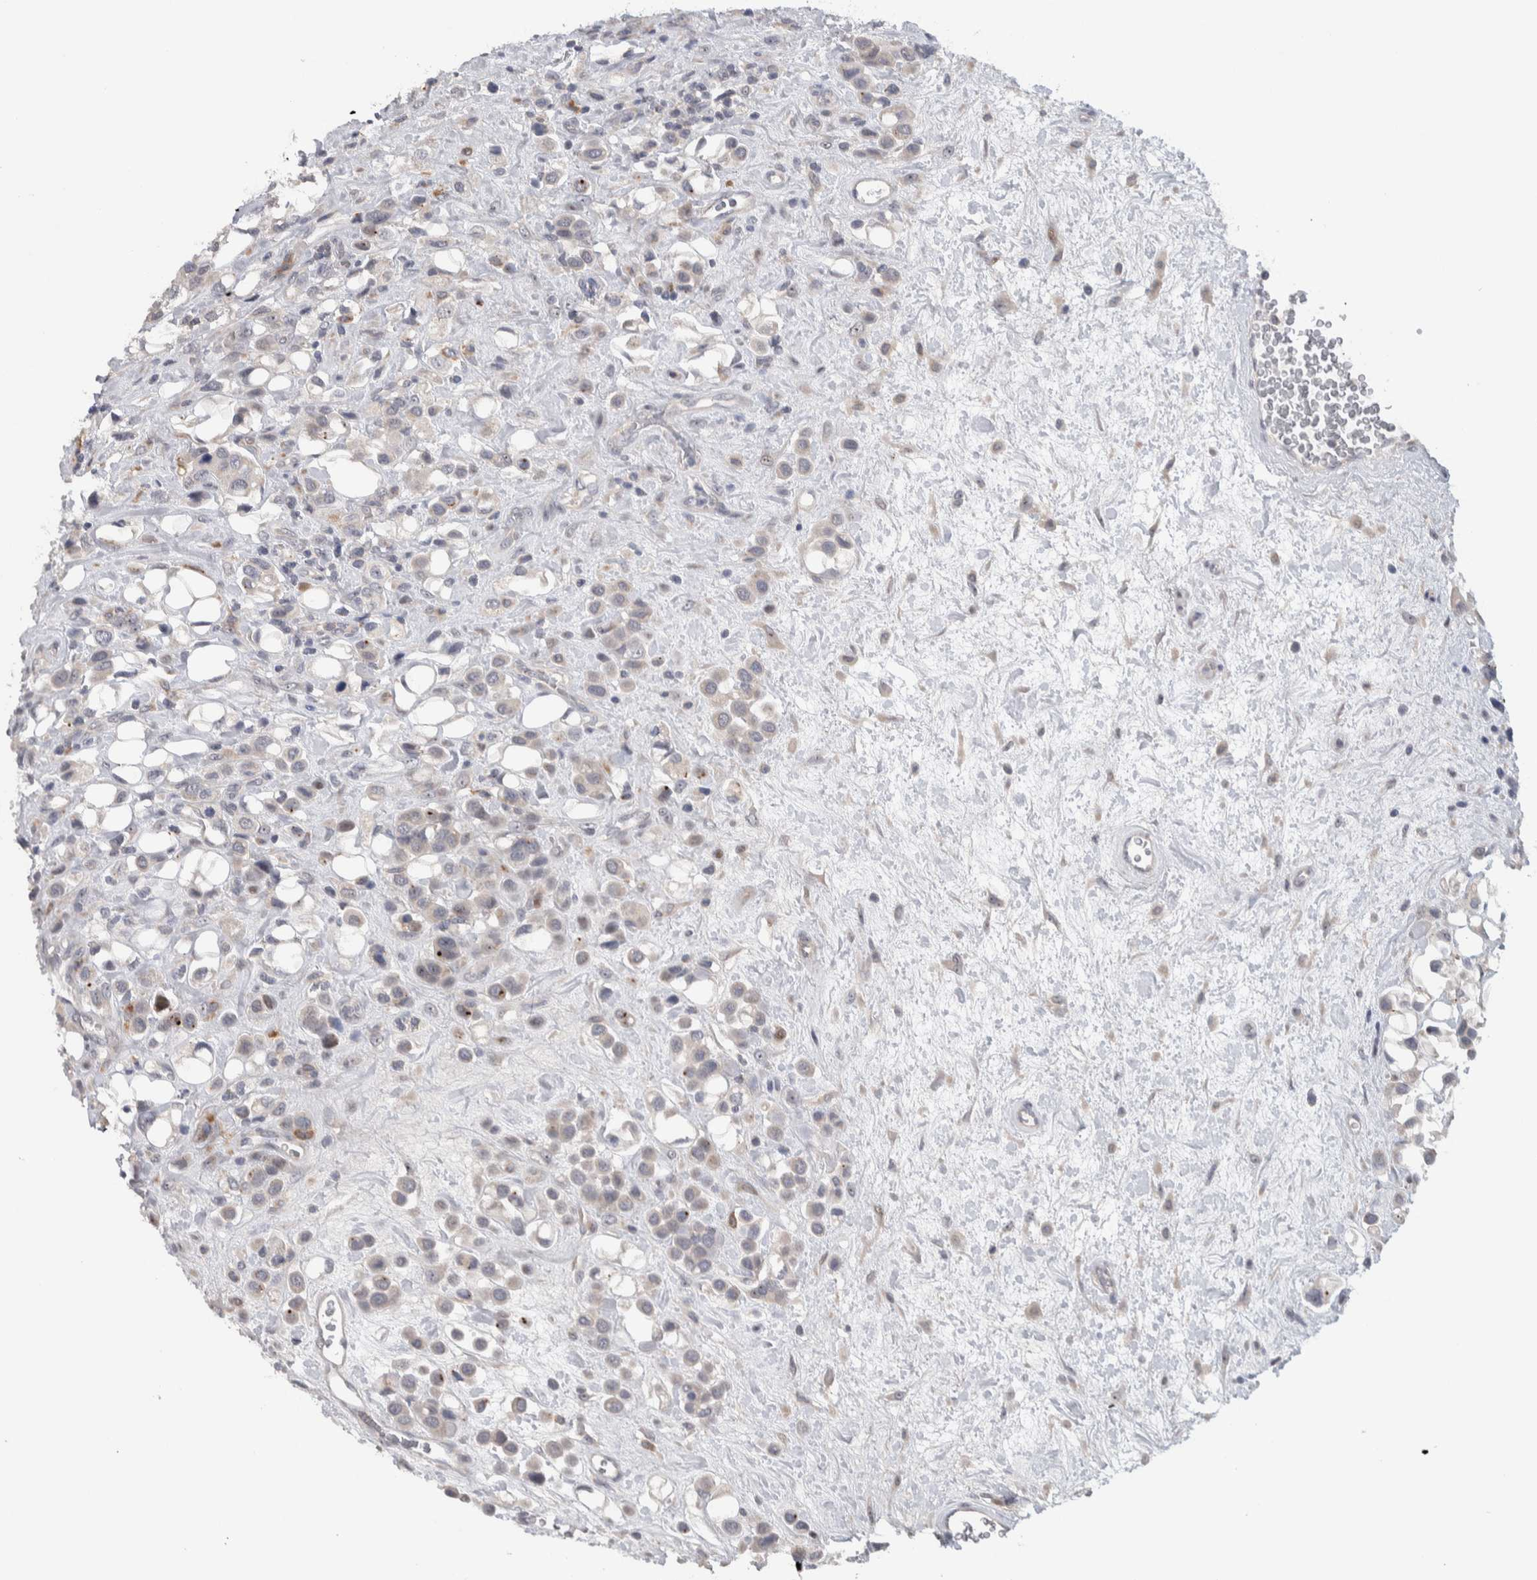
{"staining": {"intensity": "strong", "quantity": "<25%", "location": "nuclear"}, "tissue": "urothelial cancer", "cell_type": "Tumor cells", "image_type": "cancer", "snomed": [{"axis": "morphology", "description": "Urothelial carcinoma, High grade"}, {"axis": "topography", "description": "Urinary bladder"}], "caption": "Immunohistochemical staining of urothelial cancer shows medium levels of strong nuclear expression in approximately <25% of tumor cells.", "gene": "PRRG4", "patient": {"sex": "male", "age": 50}}